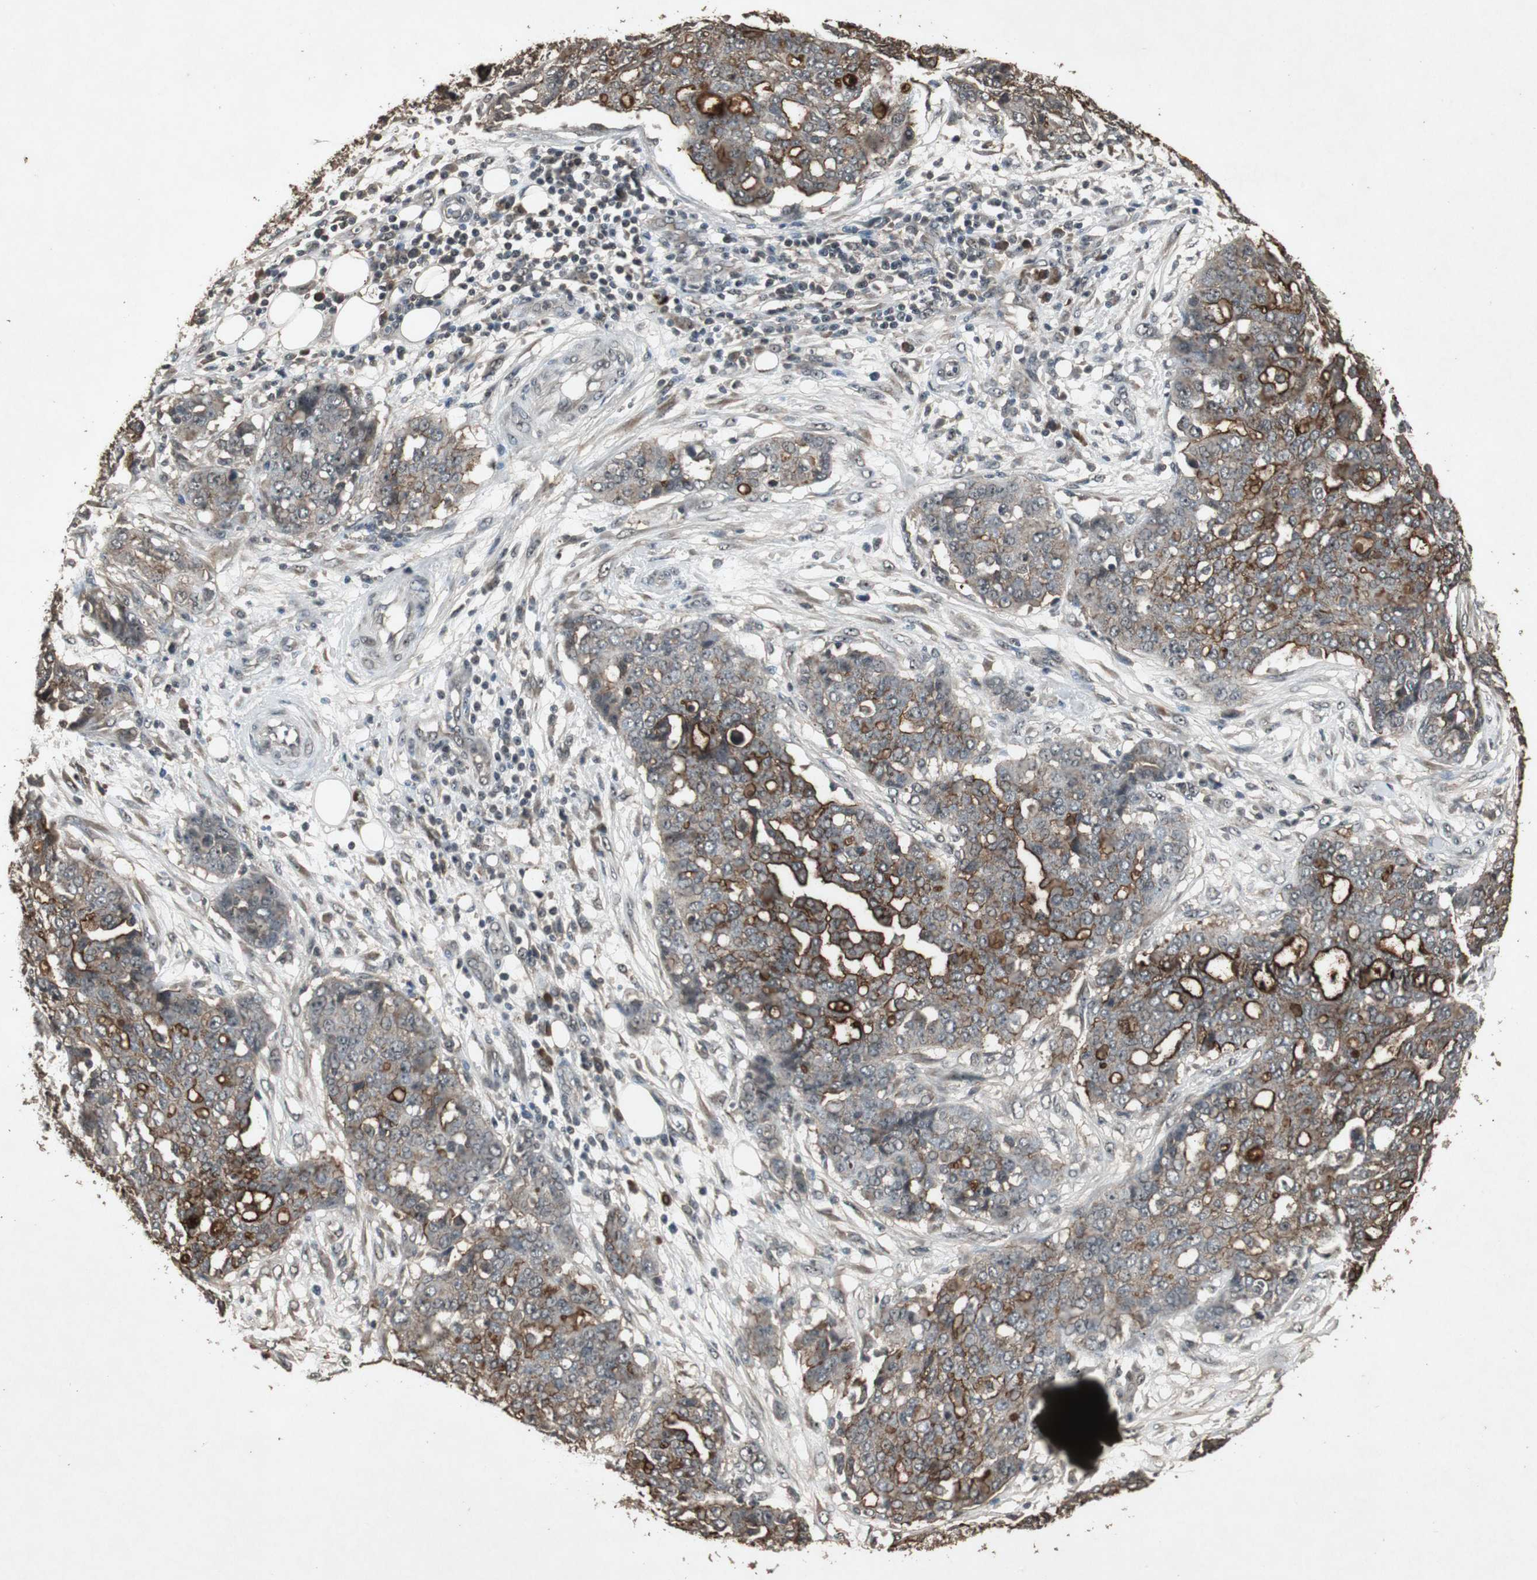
{"staining": {"intensity": "strong", "quantity": ">75%", "location": "cytoplasmic/membranous"}, "tissue": "ovarian cancer", "cell_type": "Tumor cells", "image_type": "cancer", "snomed": [{"axis": "morphology", "description": "Cystadenocarcinoma, serous, NOS"}, {"axis": "topography", "description": "Soft tissue"}, {"axis": "topography", "description": "Ovary"}], "caption": "Strong cytoplasmic/membranous staining is seen in approximately >75% of tumor cells in ovarian cancer (serous cystadenocarcinoma). (DAB IHC with brightfield microscopy, high magnification).", "gene": "EMX1", "patient": {"sex": "female", "age": 57}}